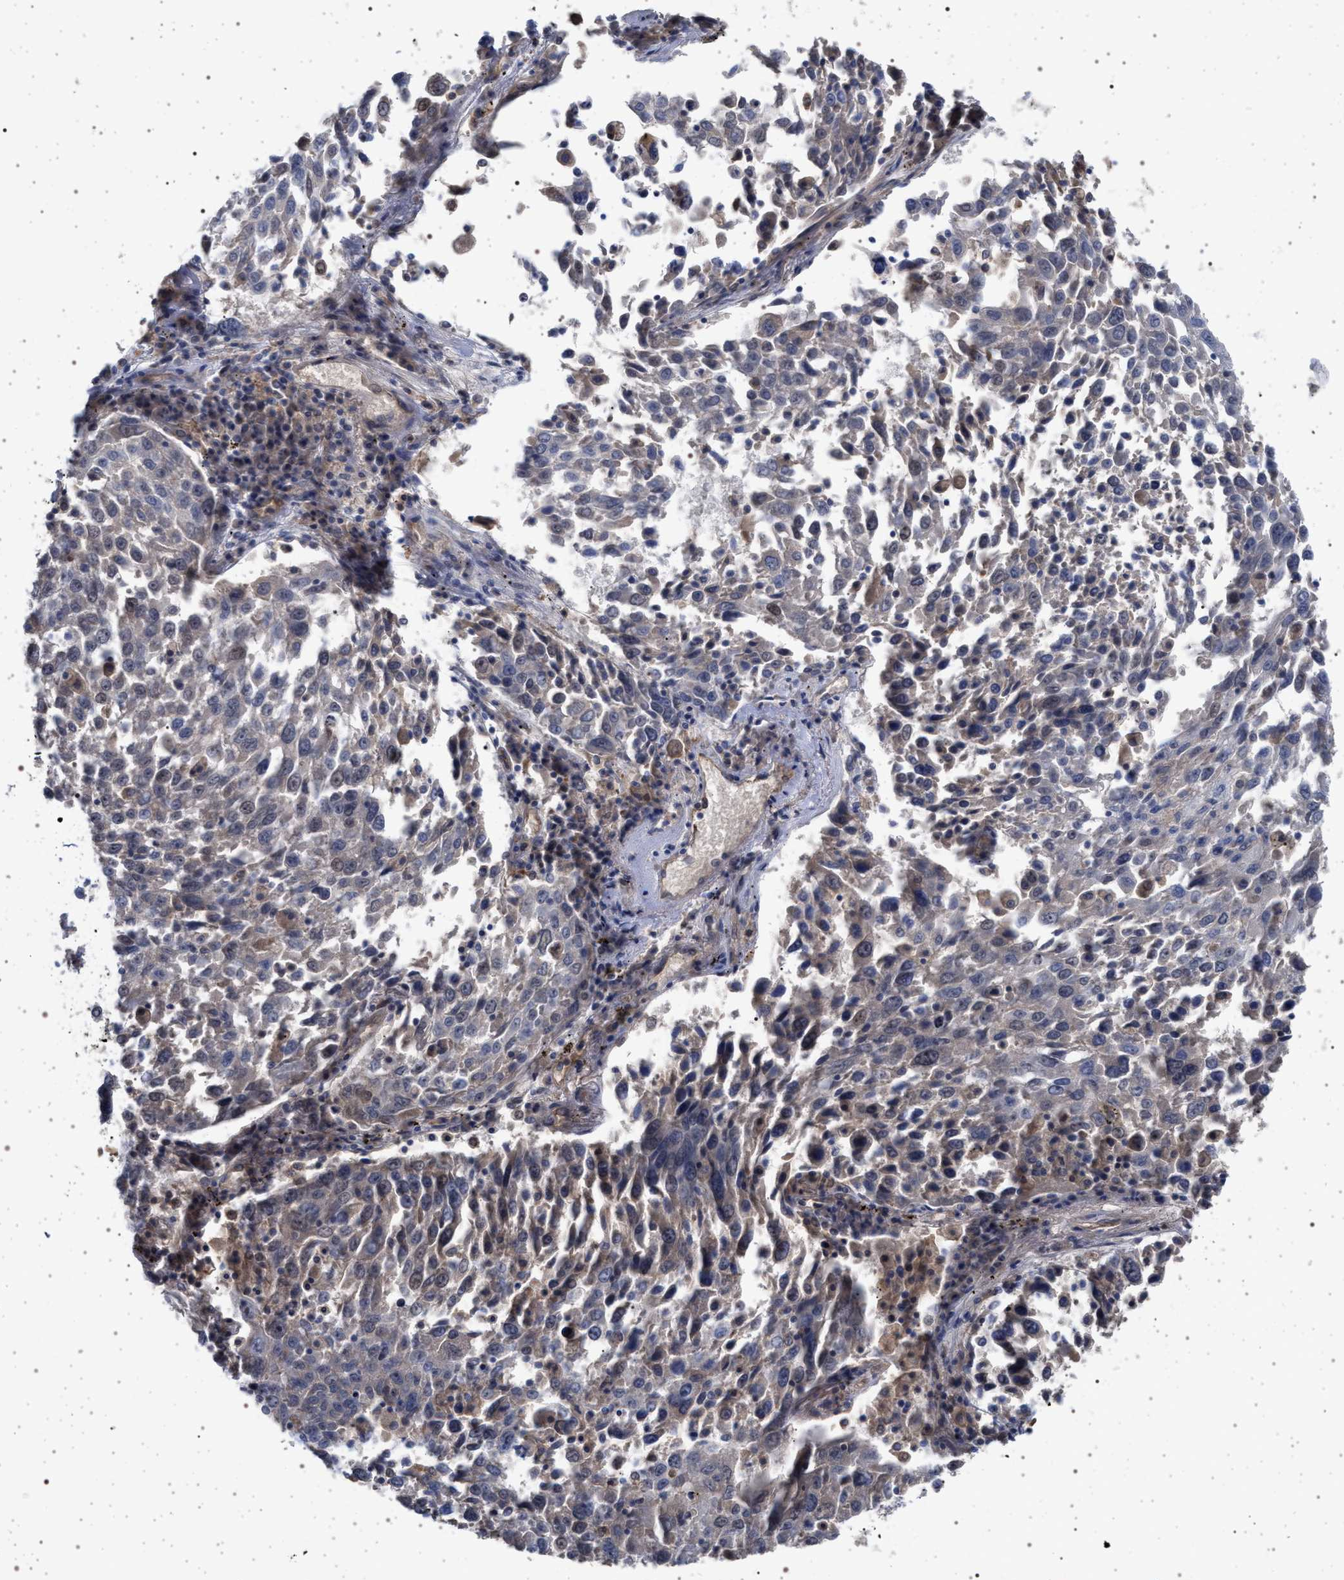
{"staining": {"intensity": "negative", "quantity": "none", "location": "none"}, "tissue": "lung cancer", "cell_type": "Tumor cells", "image_type": "cancer", "snomed": [{"axis": "morphology", "description": "Squamous cell carcinoma, NOS"}, {"axis": "topography", "description": "Lung"}], "caption": "Immunohistochemistry photomicrograph of neoplastic tissue: lung squamous cell carcinoma stained with DAB demonstrates no significant protein expression in tumor cells.", "gene": "RBM48", "patient": {"sex": "male", "age": 65}}